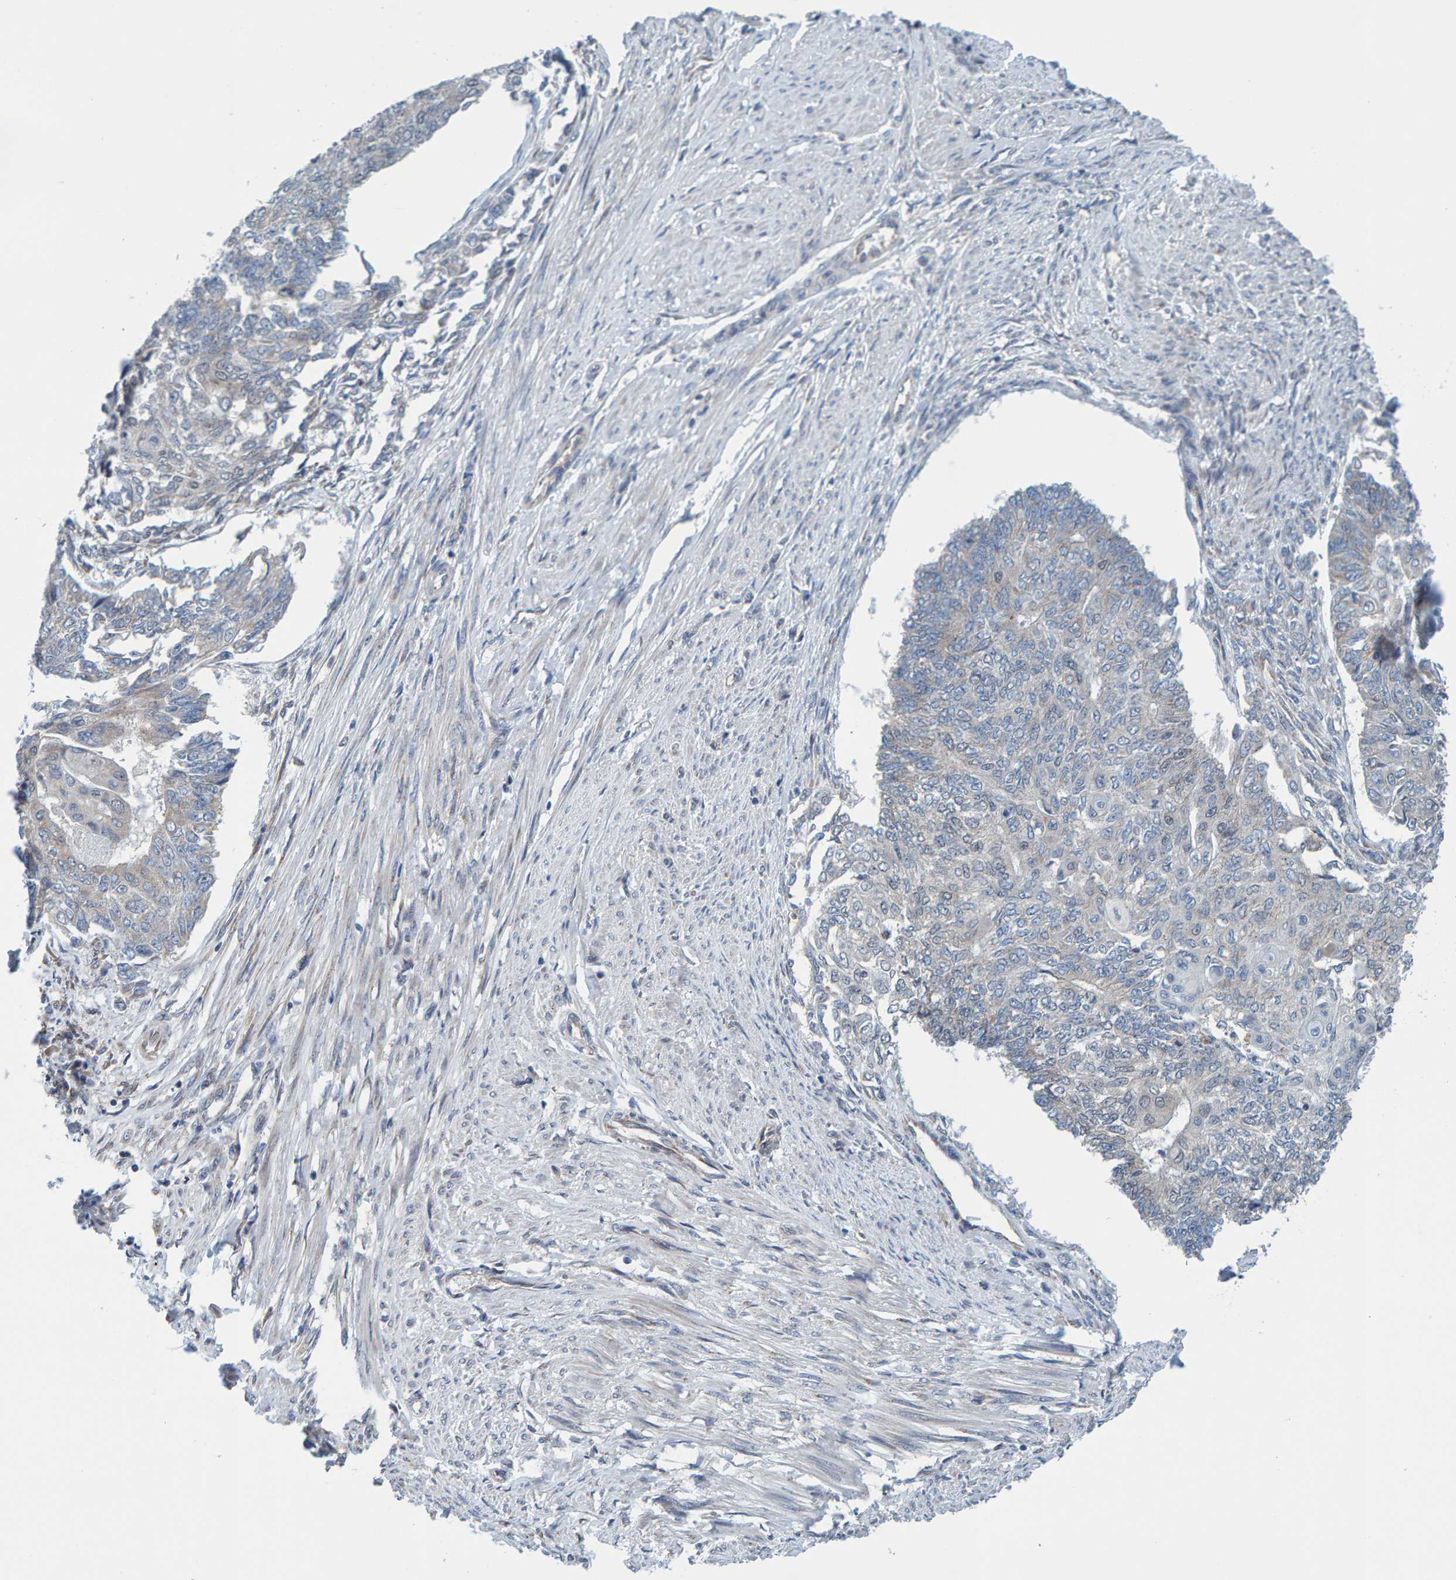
{"staining": {"intensity": "negative", "quantity": "none", "location": "none"}, "tissue": "endometrial cancer", "cell_type": "Tumor cells", "image_type": "cancer", "snomed": [{"axis": "morphology", "description": "Adenocarcinoma, NOS"}, {"axis": "topography", "description": "Endometrium"}], "caption": "A histopathology image of endometrial cancer stained for a protein reveals no brown staining in tumor cells.", "gene": "SCRN2", "patient": {"sex": "female", "age": 32}}